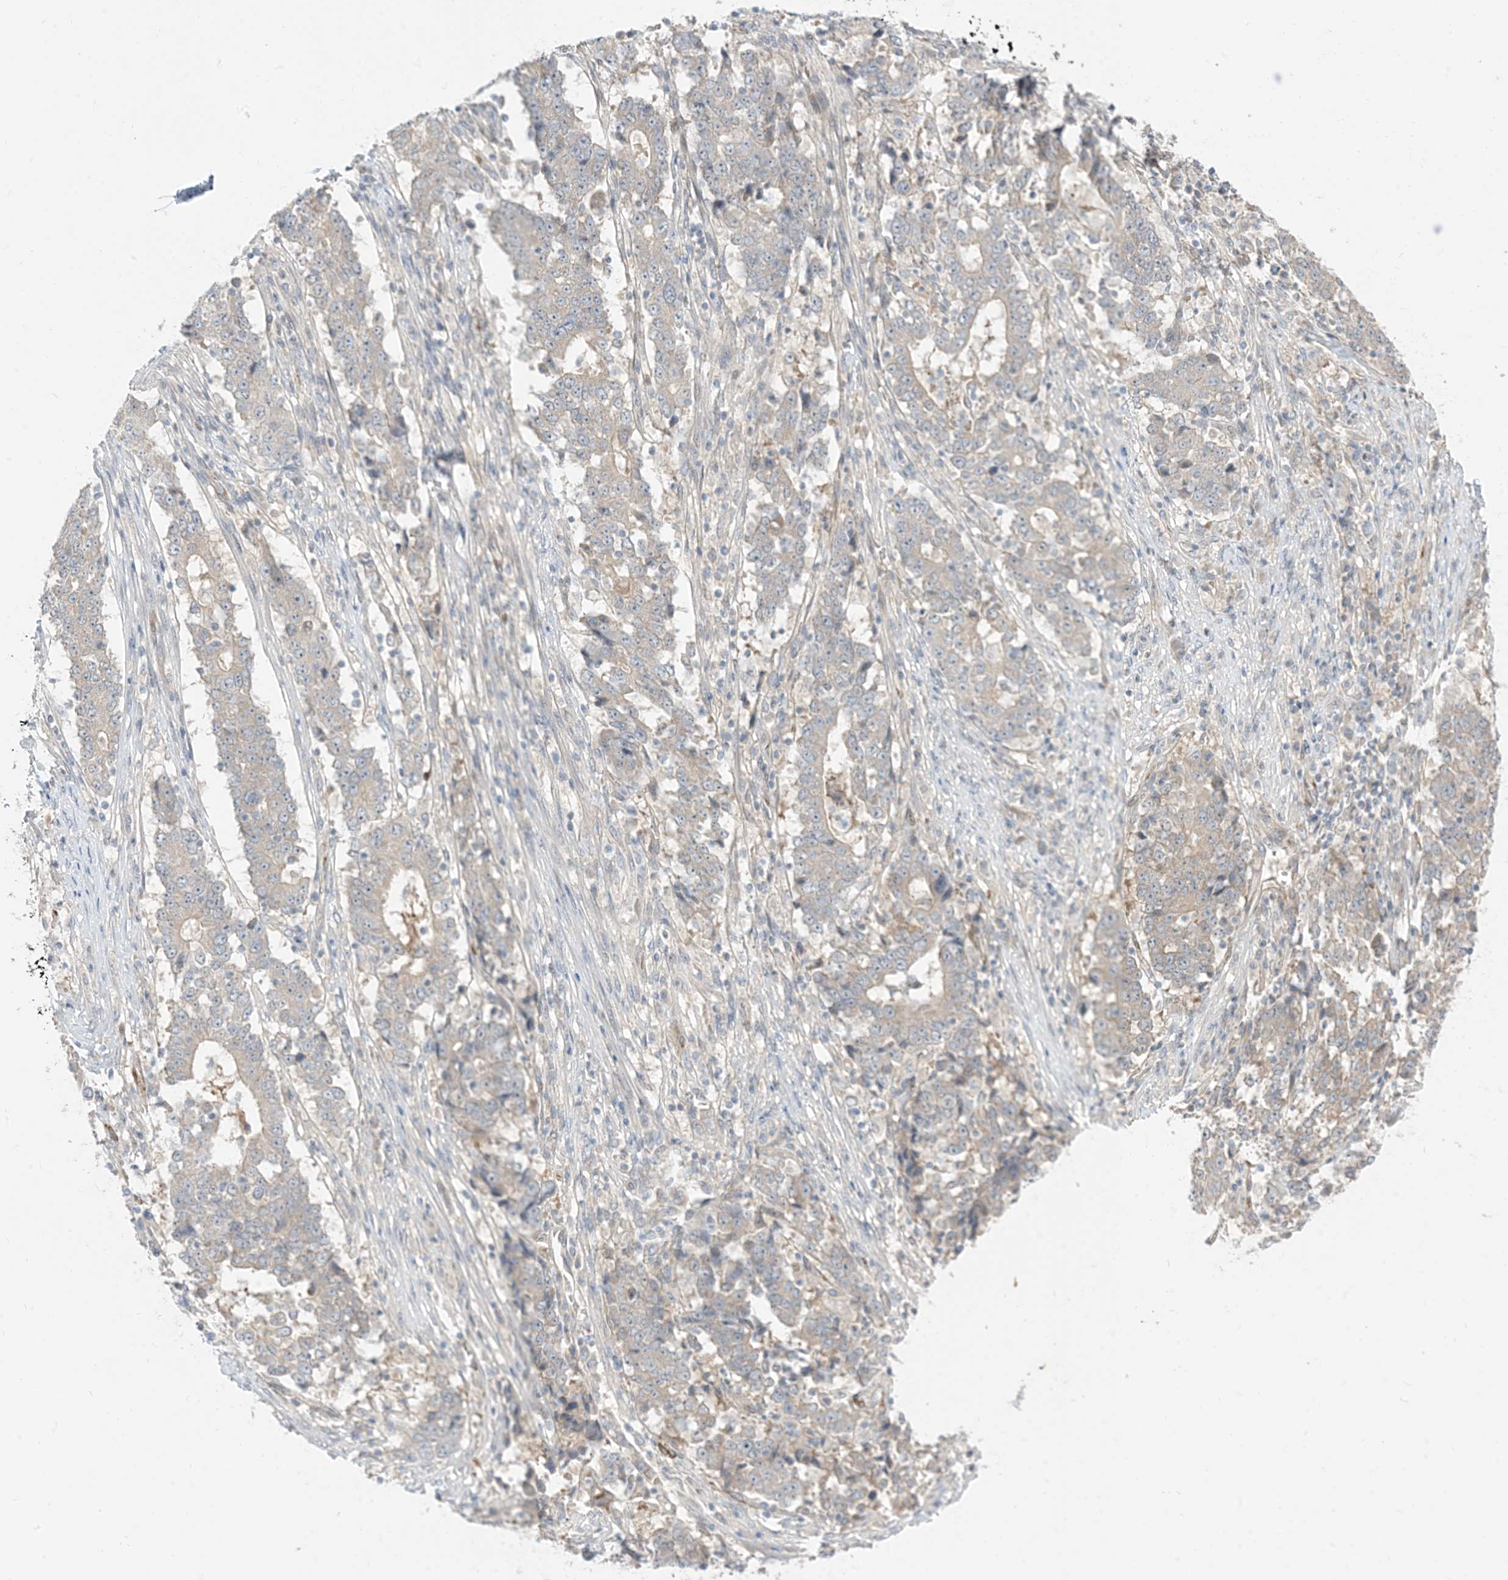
{"staining": {"intensity": "negative", "quantity": "none", "location": "none"}, "tissue": "stomach cancer", "cell_type": "Tumor cells", "image_type": "cancer", "snomed": [{"axis": "morphology", "description": "Adenocarcinoma, NOS"}, {"axis": "topography", "description": "Stomach"}], "caption": "Protein analysis of stomach cancer (adenocarcinoma) displays no significant positivity in tumor cells.", "gene": "RIN1", "patient": {"sex": "male", "age": 59}}